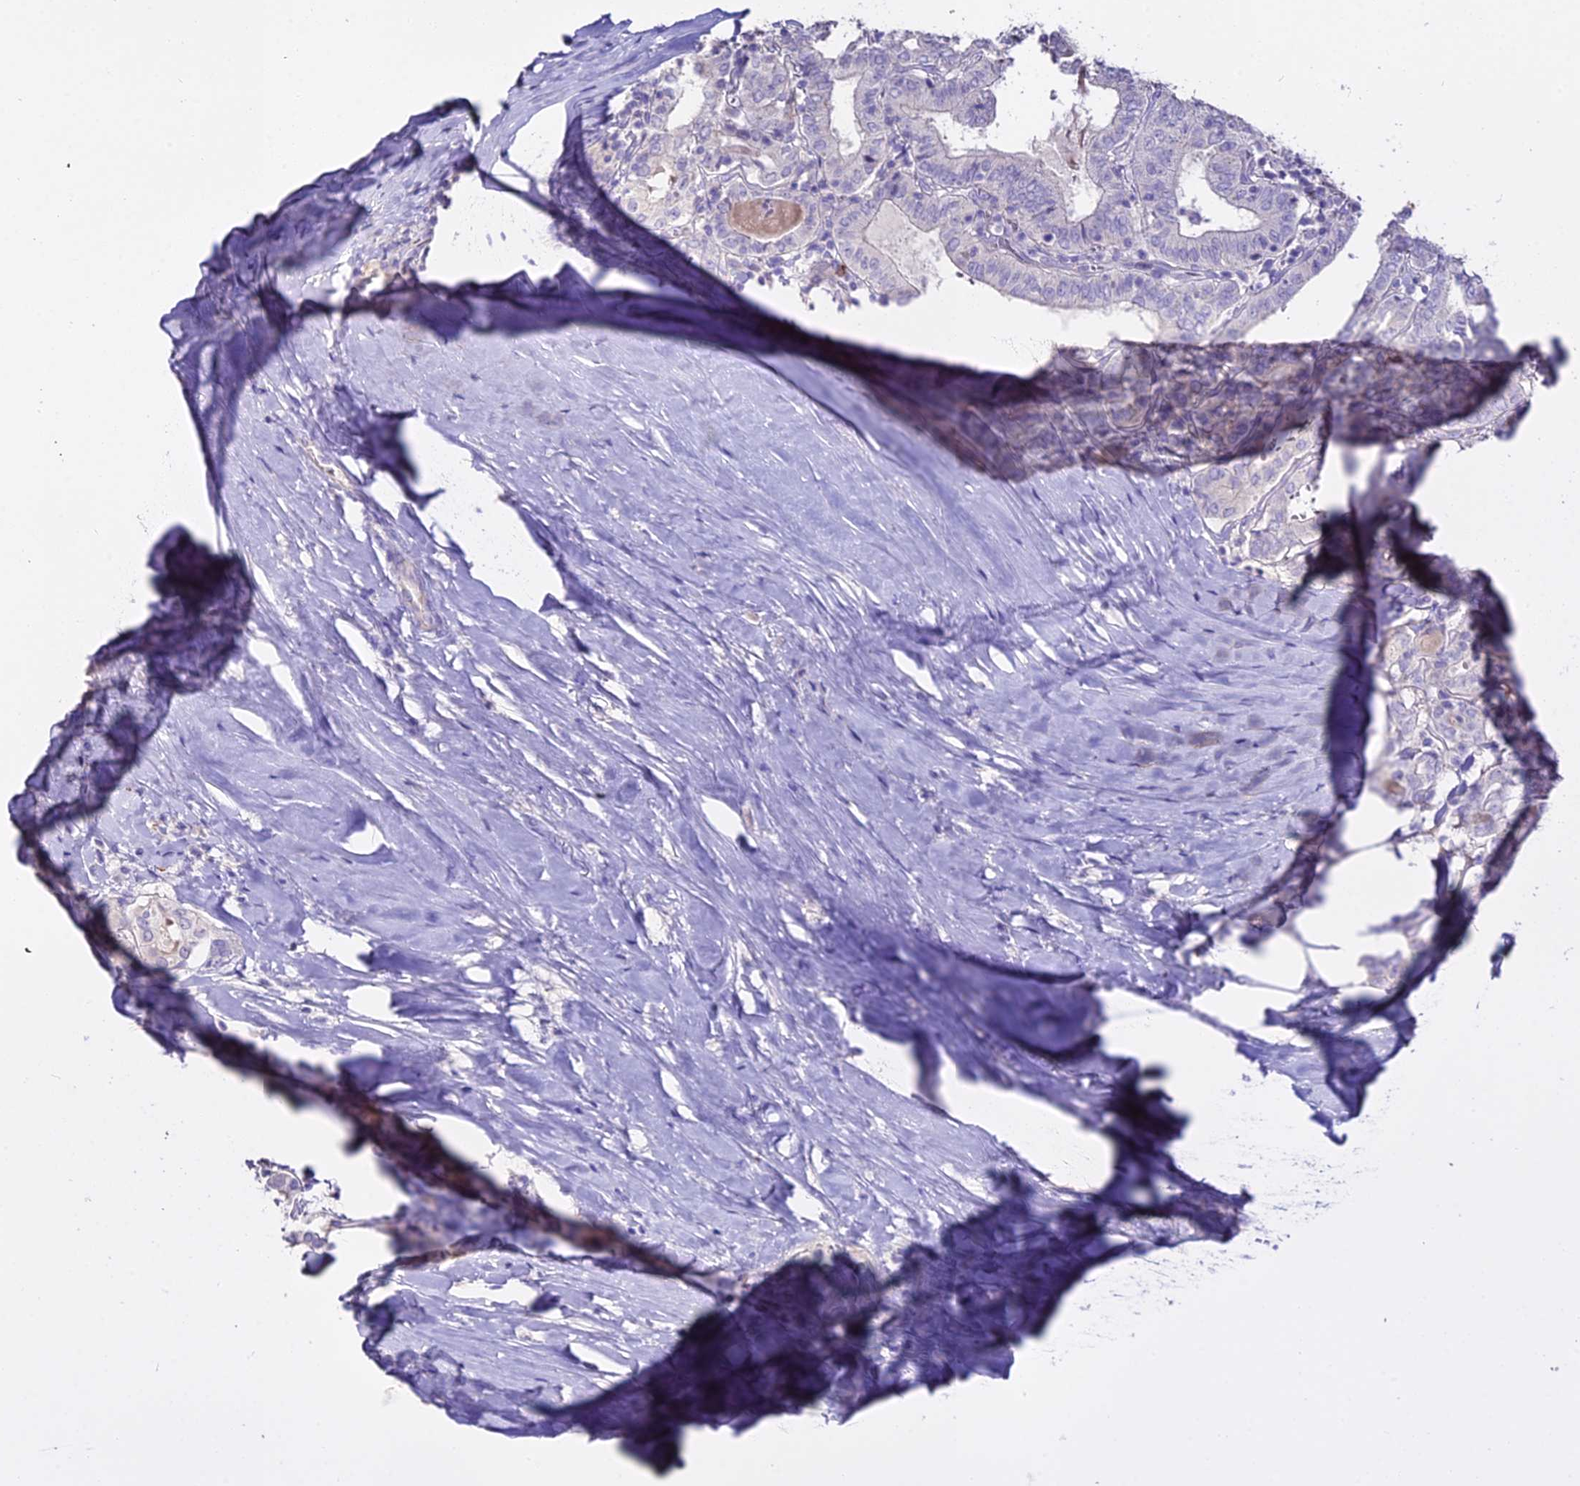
{"staining": {"intensity": "negative", "quantity": "none", "location": "none"}, "tissue": "thyroid cancer", "cell_type": "Tumor cells", "image_type": "cancer", "snomed": [{"axis": "morphology", "description": "Papillary adenocarcinoma, NOS"}, {"axis": "topography", "description": "Thyroid gland"}], "caption": "DAB immunohistochemical staining of human thyroid cancer (papillary adenocarcinoma) demonstrates no significant staining in tumor cells.", "gene": "GLYAT", "patient": {"sex": "female", "age": 72}}